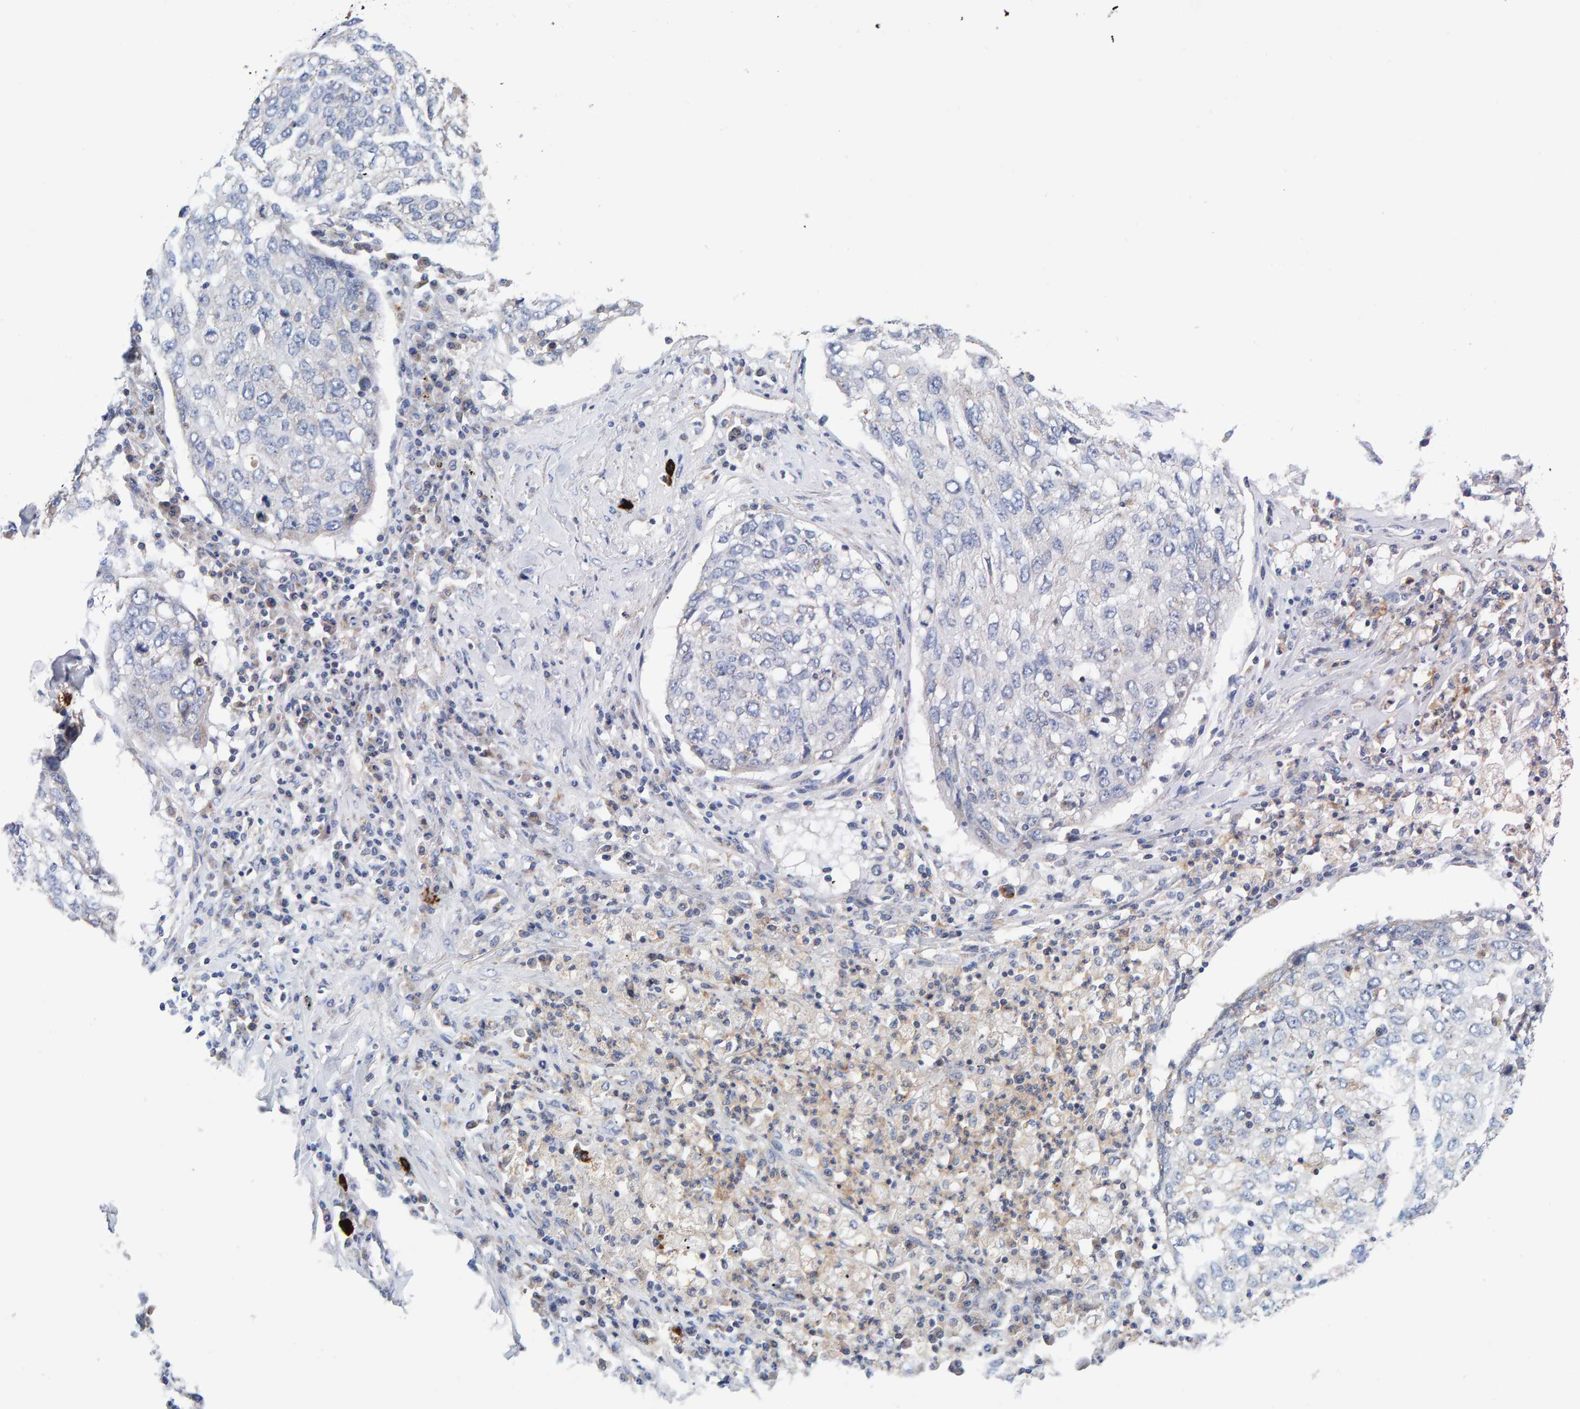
{"staining": {"intensity": "negative", "quantity": "none", "location": "none"}, "tissue": "lung cancer", "cell_type": "Tumor cells", "image_type": "cancer", "snomed": [{"axis": "morphology", "description": "Squamous cell carcinoma, NOS"}, {"axis": "topography", "description": "Lung"}], "caption": "Immunohistochemistry photomicrograph of neoplastic tissue: human lung squamous cell carcinoma stained with DAB (3,3'-diaminobenzidine) displays no significant protein positivity in tumor cells.", "gene": "EFR3A", "patient": {"sex": "female", "age": 63}}